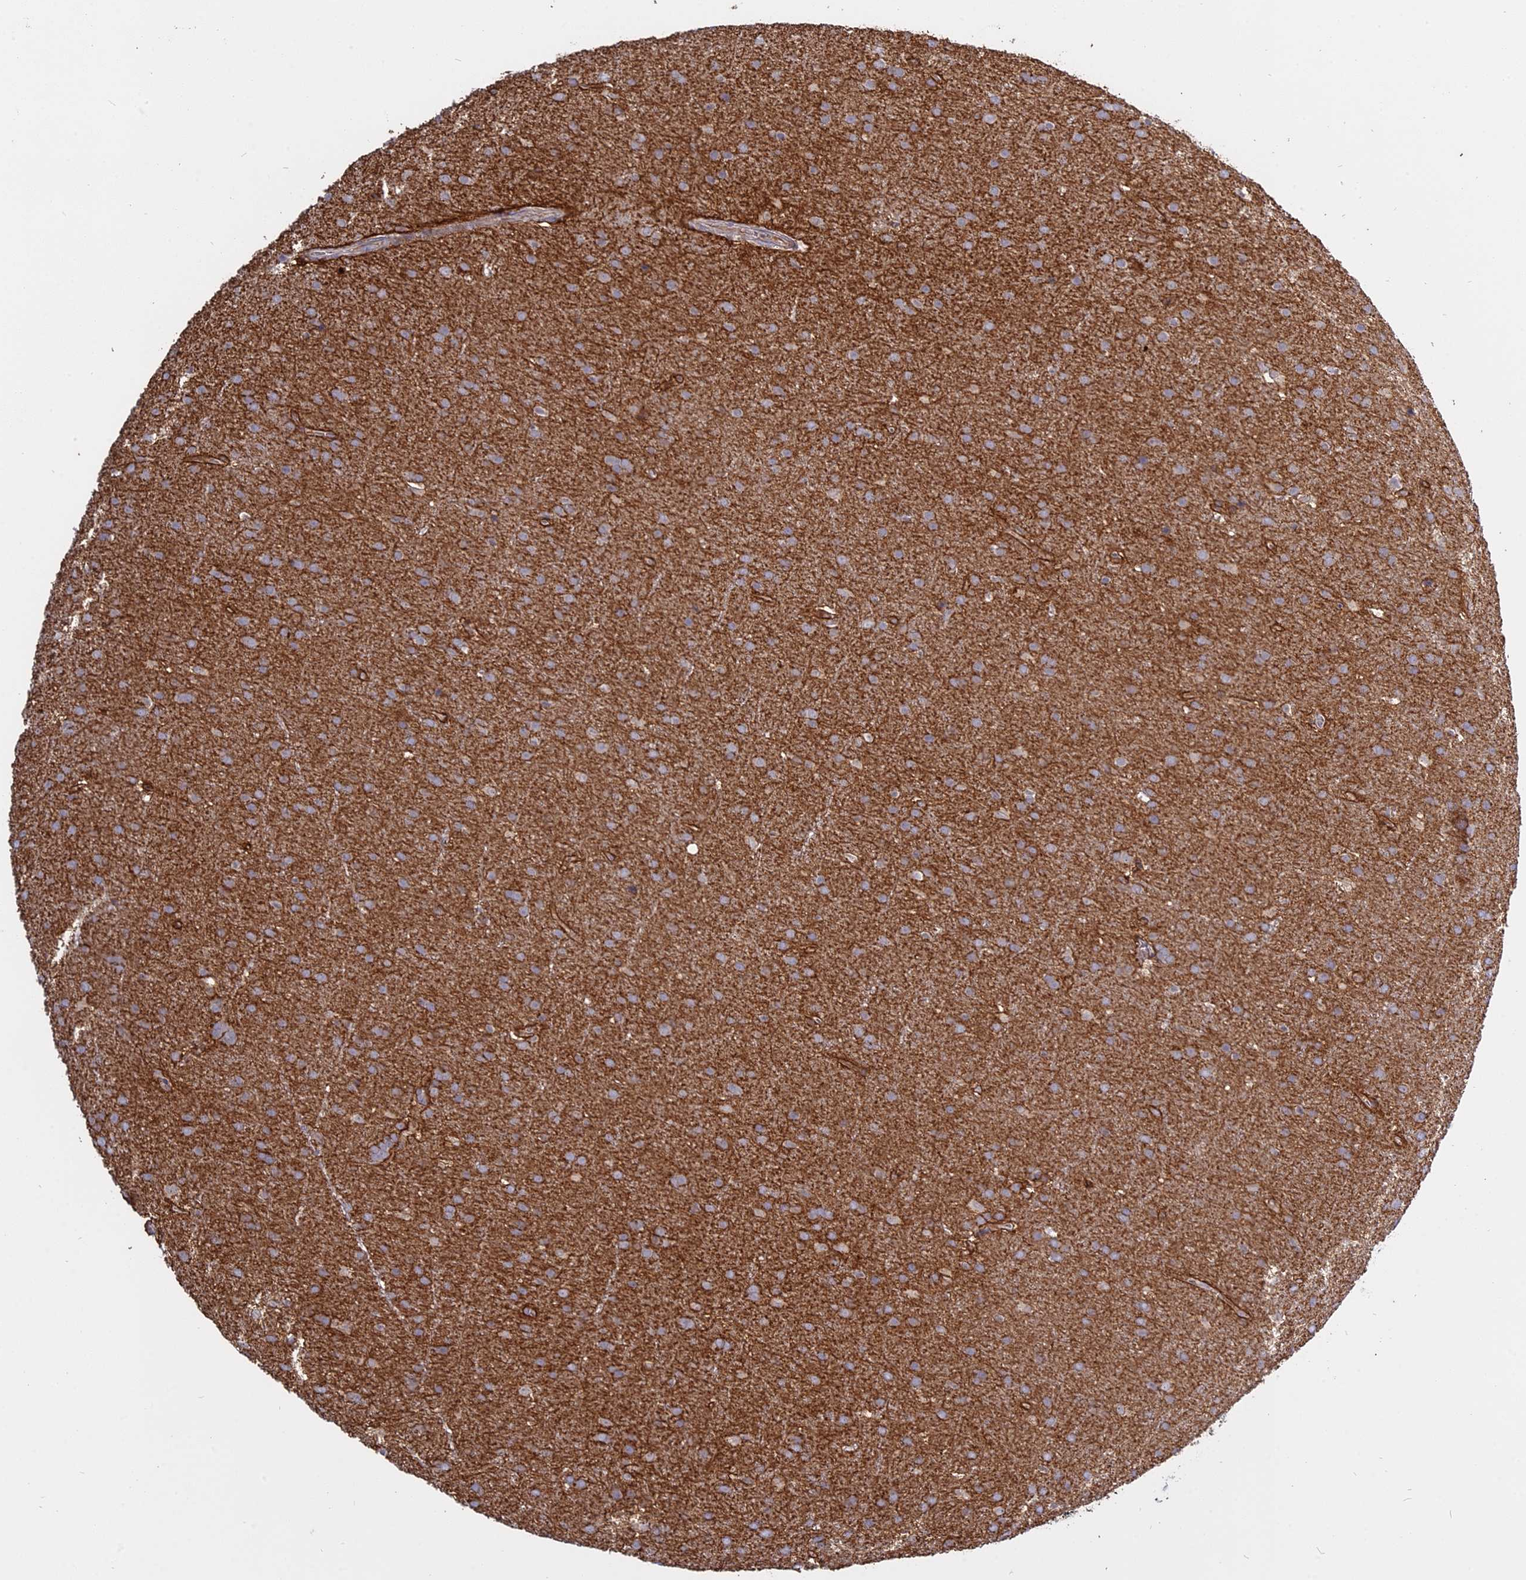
{"staining": {"intensity": "moderate", "quantity": ">75%", "location": "cytoplasmic/membranous"}, "tissue": "glioma", "cell_type": "Tumor cells", "image_type": "cancer", "snomed": [{"axis": "morphology", "description": "Glioma, malignant, Low grade"}, {"axis": "topography", "description": "Brain"}], "caption": "Low-grade glioma (malignant) was stained to show a protein in brown. There is medium levels of moderate cytoplasmic/membranous staining in approximately >75% of tumor cells.", "gene": "TMEM208", "patient": {"sex": "female", "age": 32}}